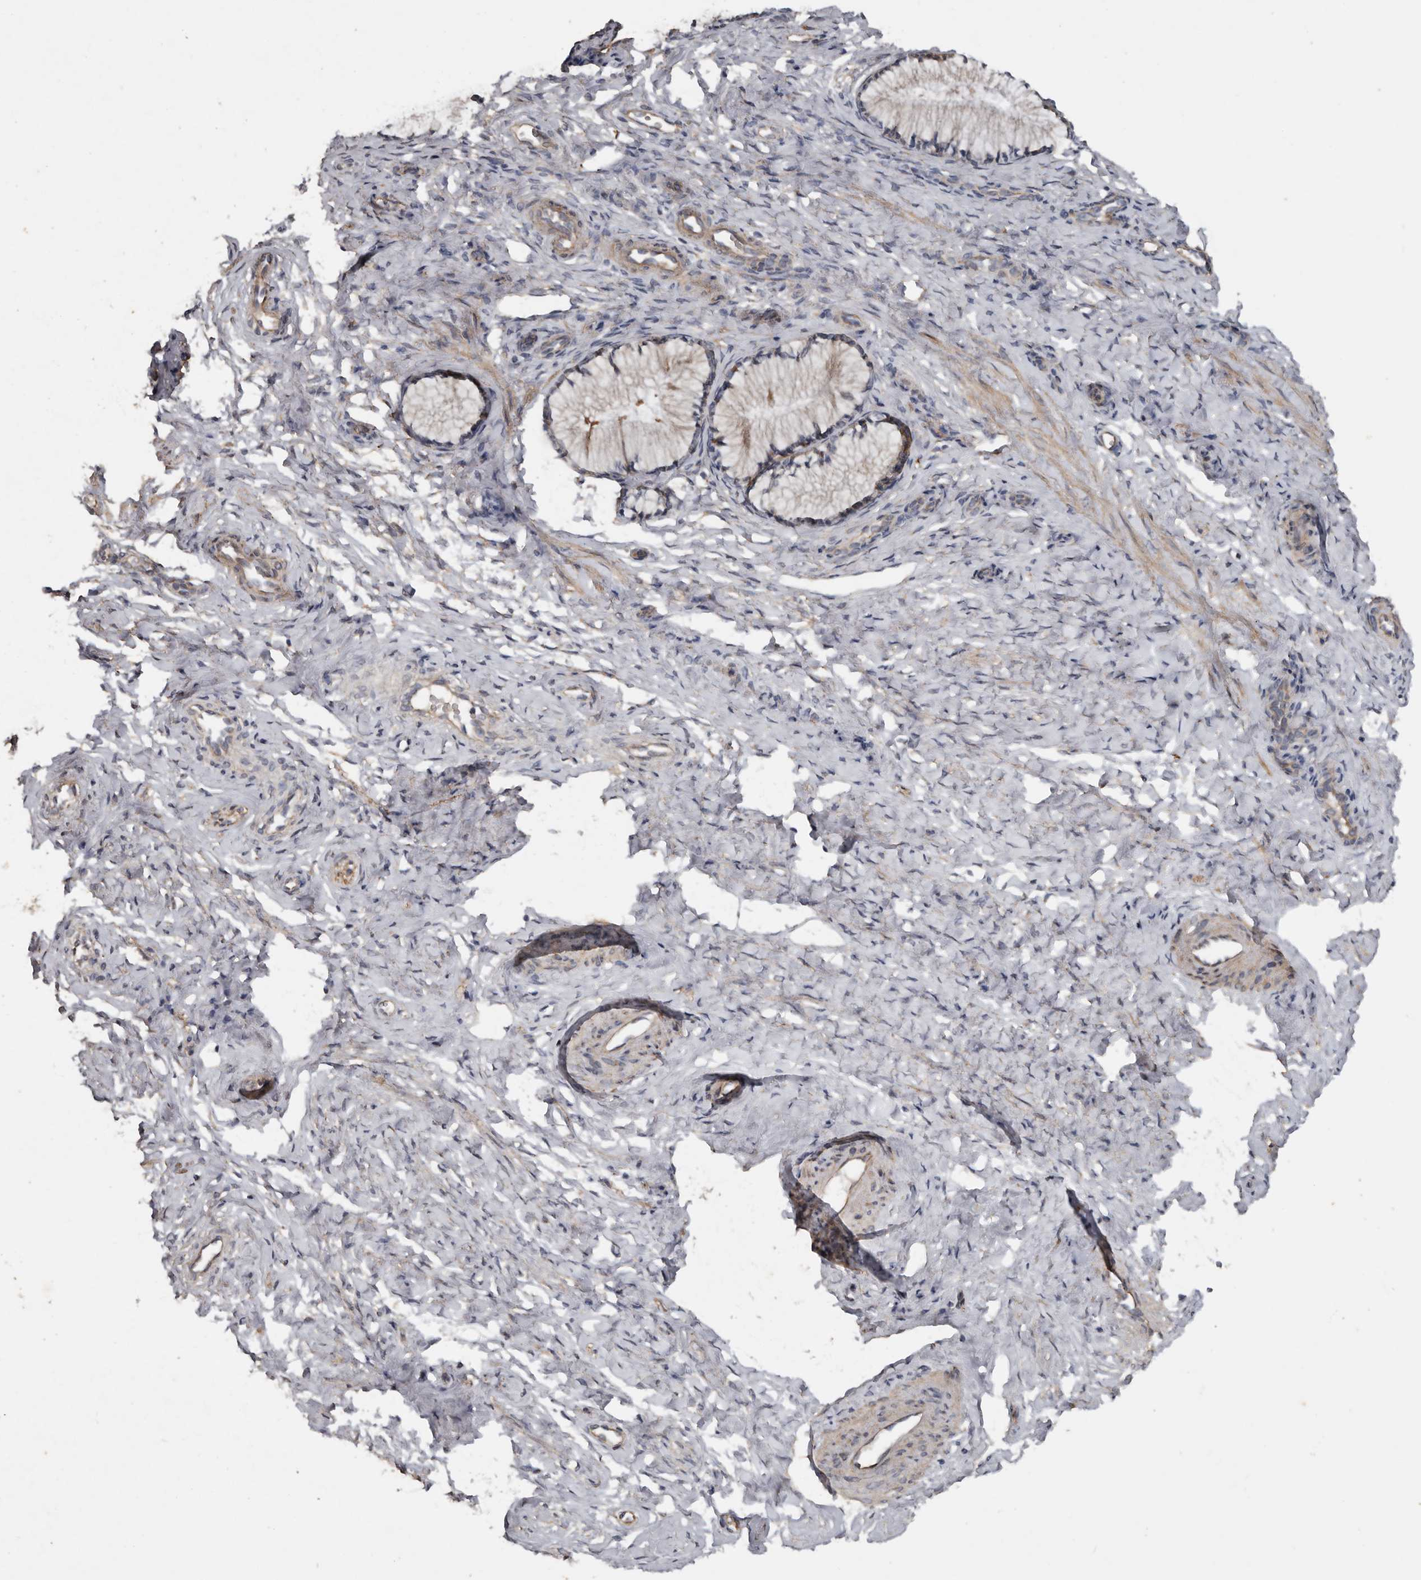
{"staining": {"intensity": "weak", "quantity": "25%-75%", "location": "cytoplasmic/membranous"}, "tissue": "cervix", "cell_type": "Glandular cells", "image_type": "normal", "snomed": [{"axis": "morphology", "description": "Normal tissue, NOS"}, {"axis": "topography", "description": "Cervix"}], "caption": "Immunohistochemical staining of benign human cervix reveals 25%-75% levels of weak cytoplasmic/membranous protein positivity in about 25%-75% of glandular cells.", "gene": "HYAL4", "patient": {"sex": "female", "age": 27}}